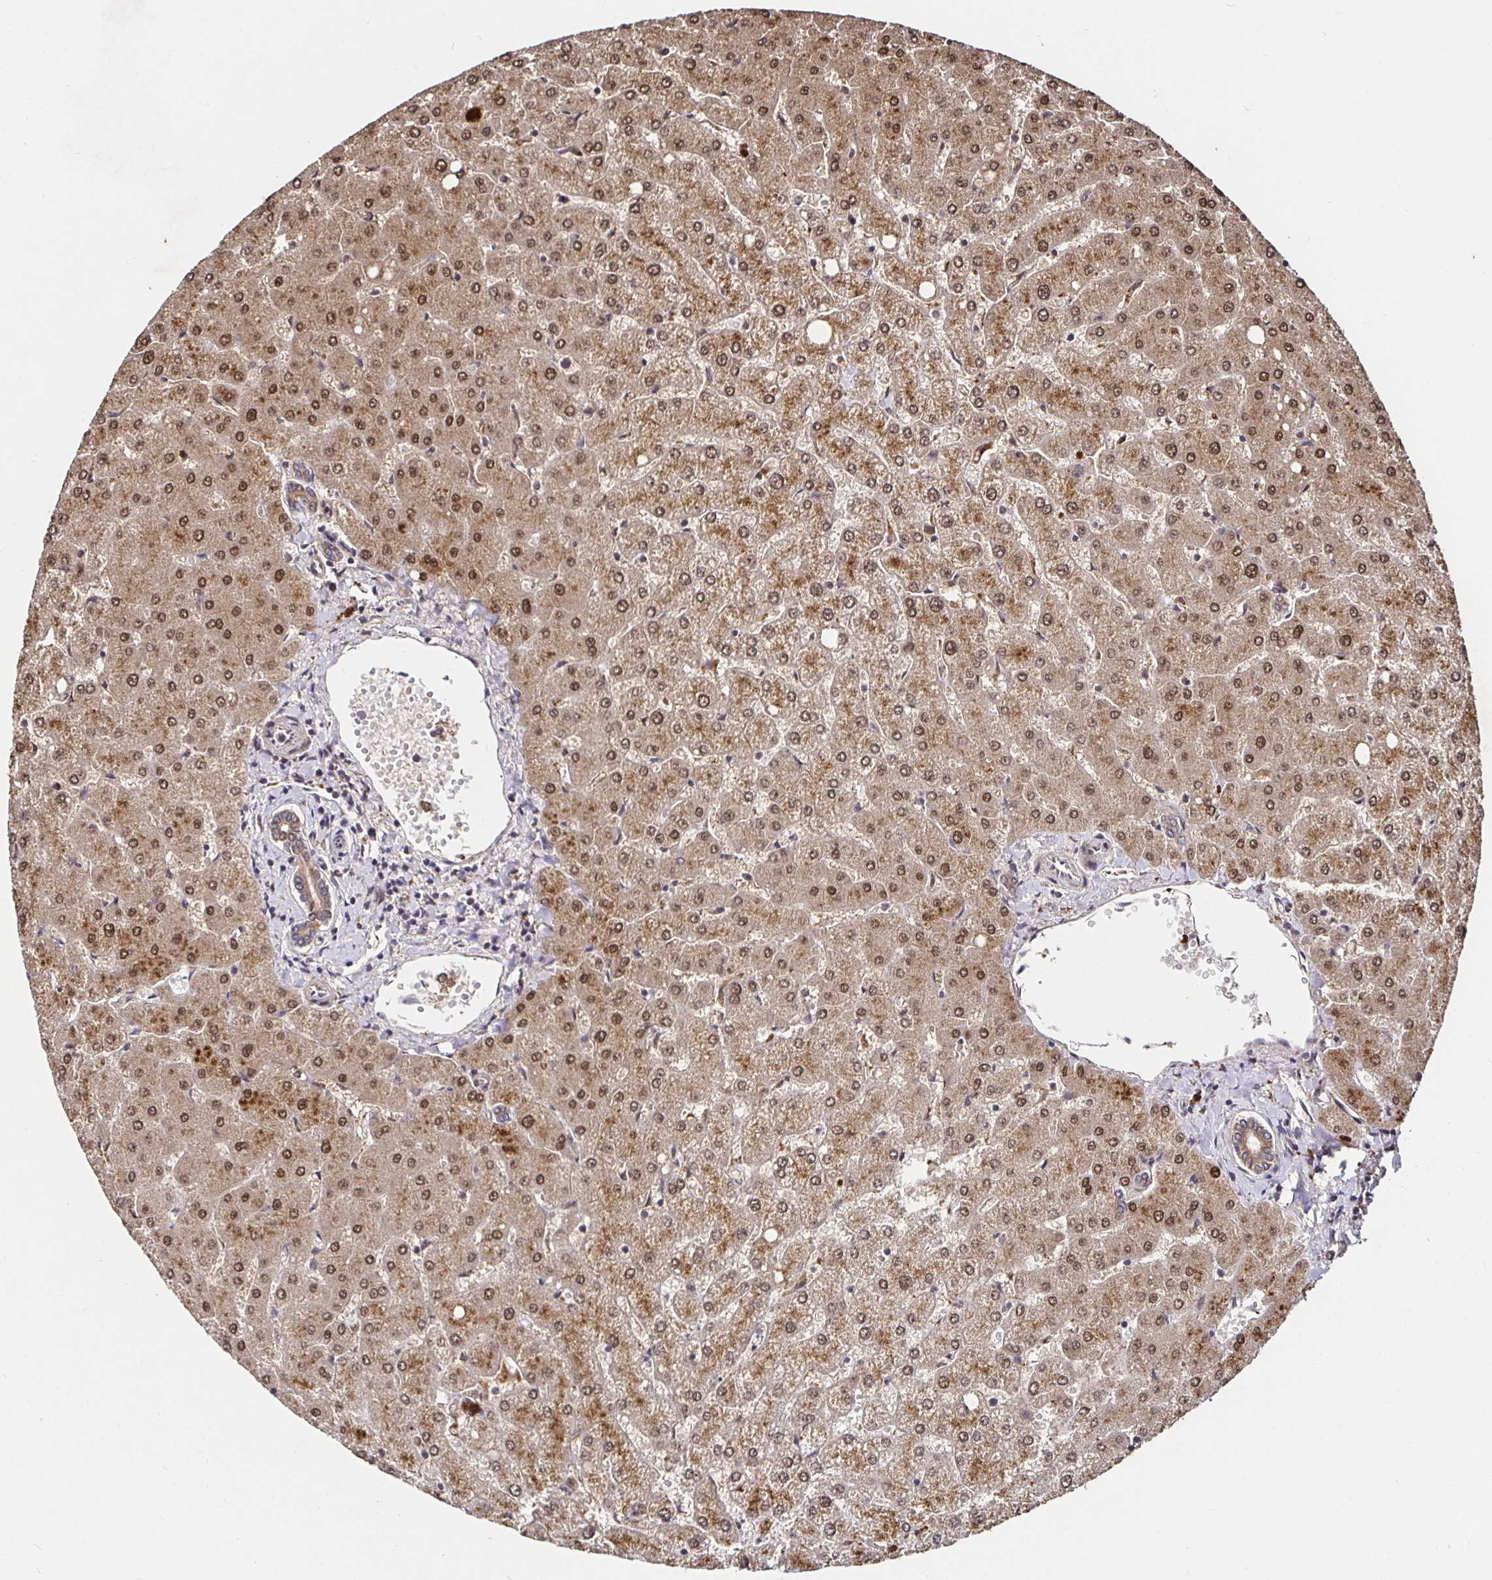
{"staining": {"intensity": "moderate", "quantity": ">75%", "location": "cytoplasmic/membranous"}, "tissue": "liver", "cell_type": "Cholangiocytes", "image_type": "normal", "snomed": [{"axis": "morphology", "description": "Normal tissue, NOS"}, {"axis": "topography", "description": "Liver"}], "caption": "Immunohistochemistry (DAB (3,3'-diaminobenzidine)) staining of normal liver shows moderate cytoplasmic/membranous protein positivity in approximately >75% of cholangiocytes. The protein is shown in brown color, while the nuclei are stained blue.", "gene": "SMYD3", "patient": {"sex": "female", "age": 54}}